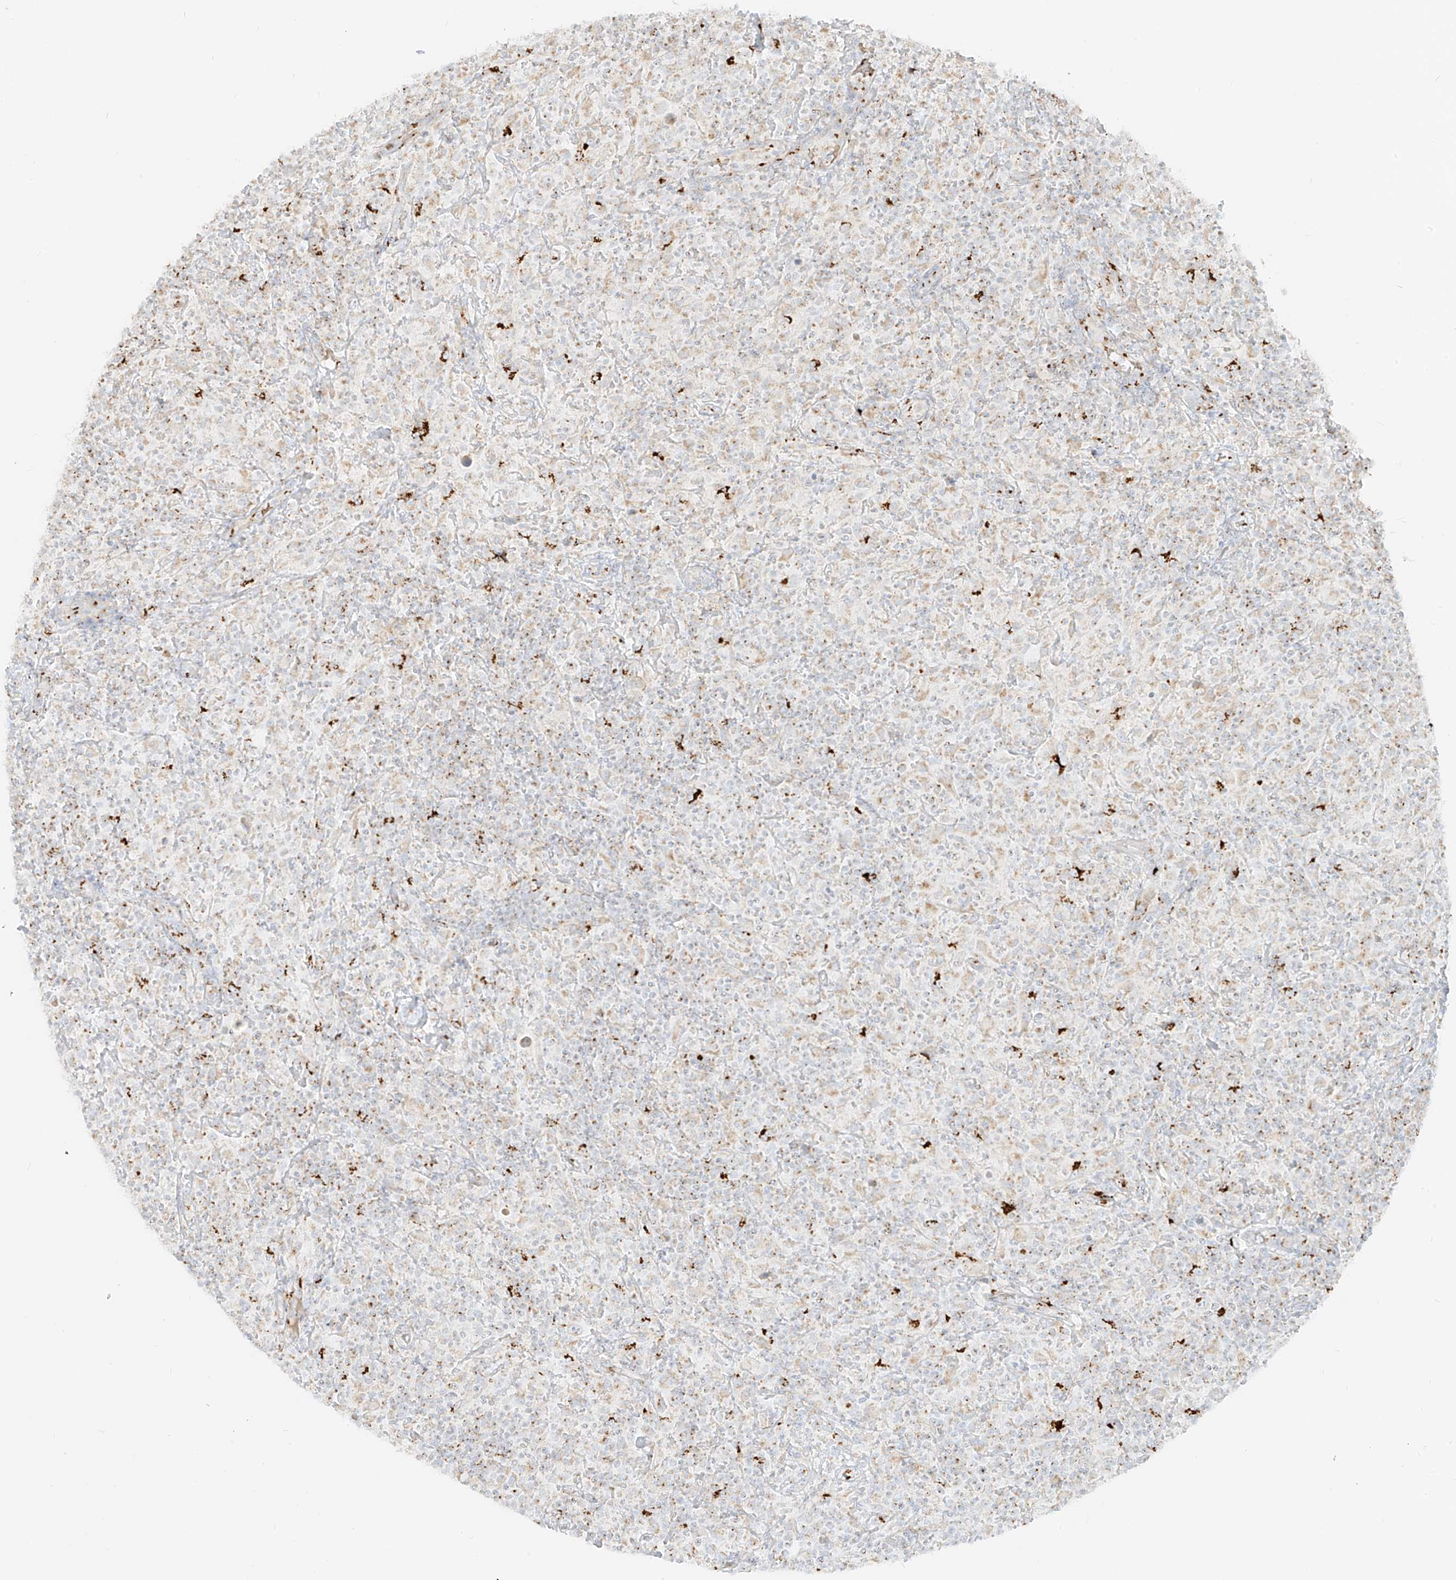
{"staining": {"intensity": "weak", "quantity": "<25%", "location": "cytoplasmic/membranous"}, "tissue": "lymphoma", "cell_type": "Tumor cells", "image_type": "cancer", "snomed": [{"axis": "morphology", "description": "Hodgkin's disease, NOS"}, {"axis": "topography", "description": "Lymph node"}], "caption": "An immunohistochemistry (IHC) micrograph of Hodgkin's disease is shown. There is no staining in tumor cells of Hodgkin's disease. (Stains: DAB immunohistochemistry with hematoxylin counter stain, Microscopy: brightfield microscopy at high magnification).", "gene": "TMEM87B", "patient": {"sex": "male", "age": 70}}